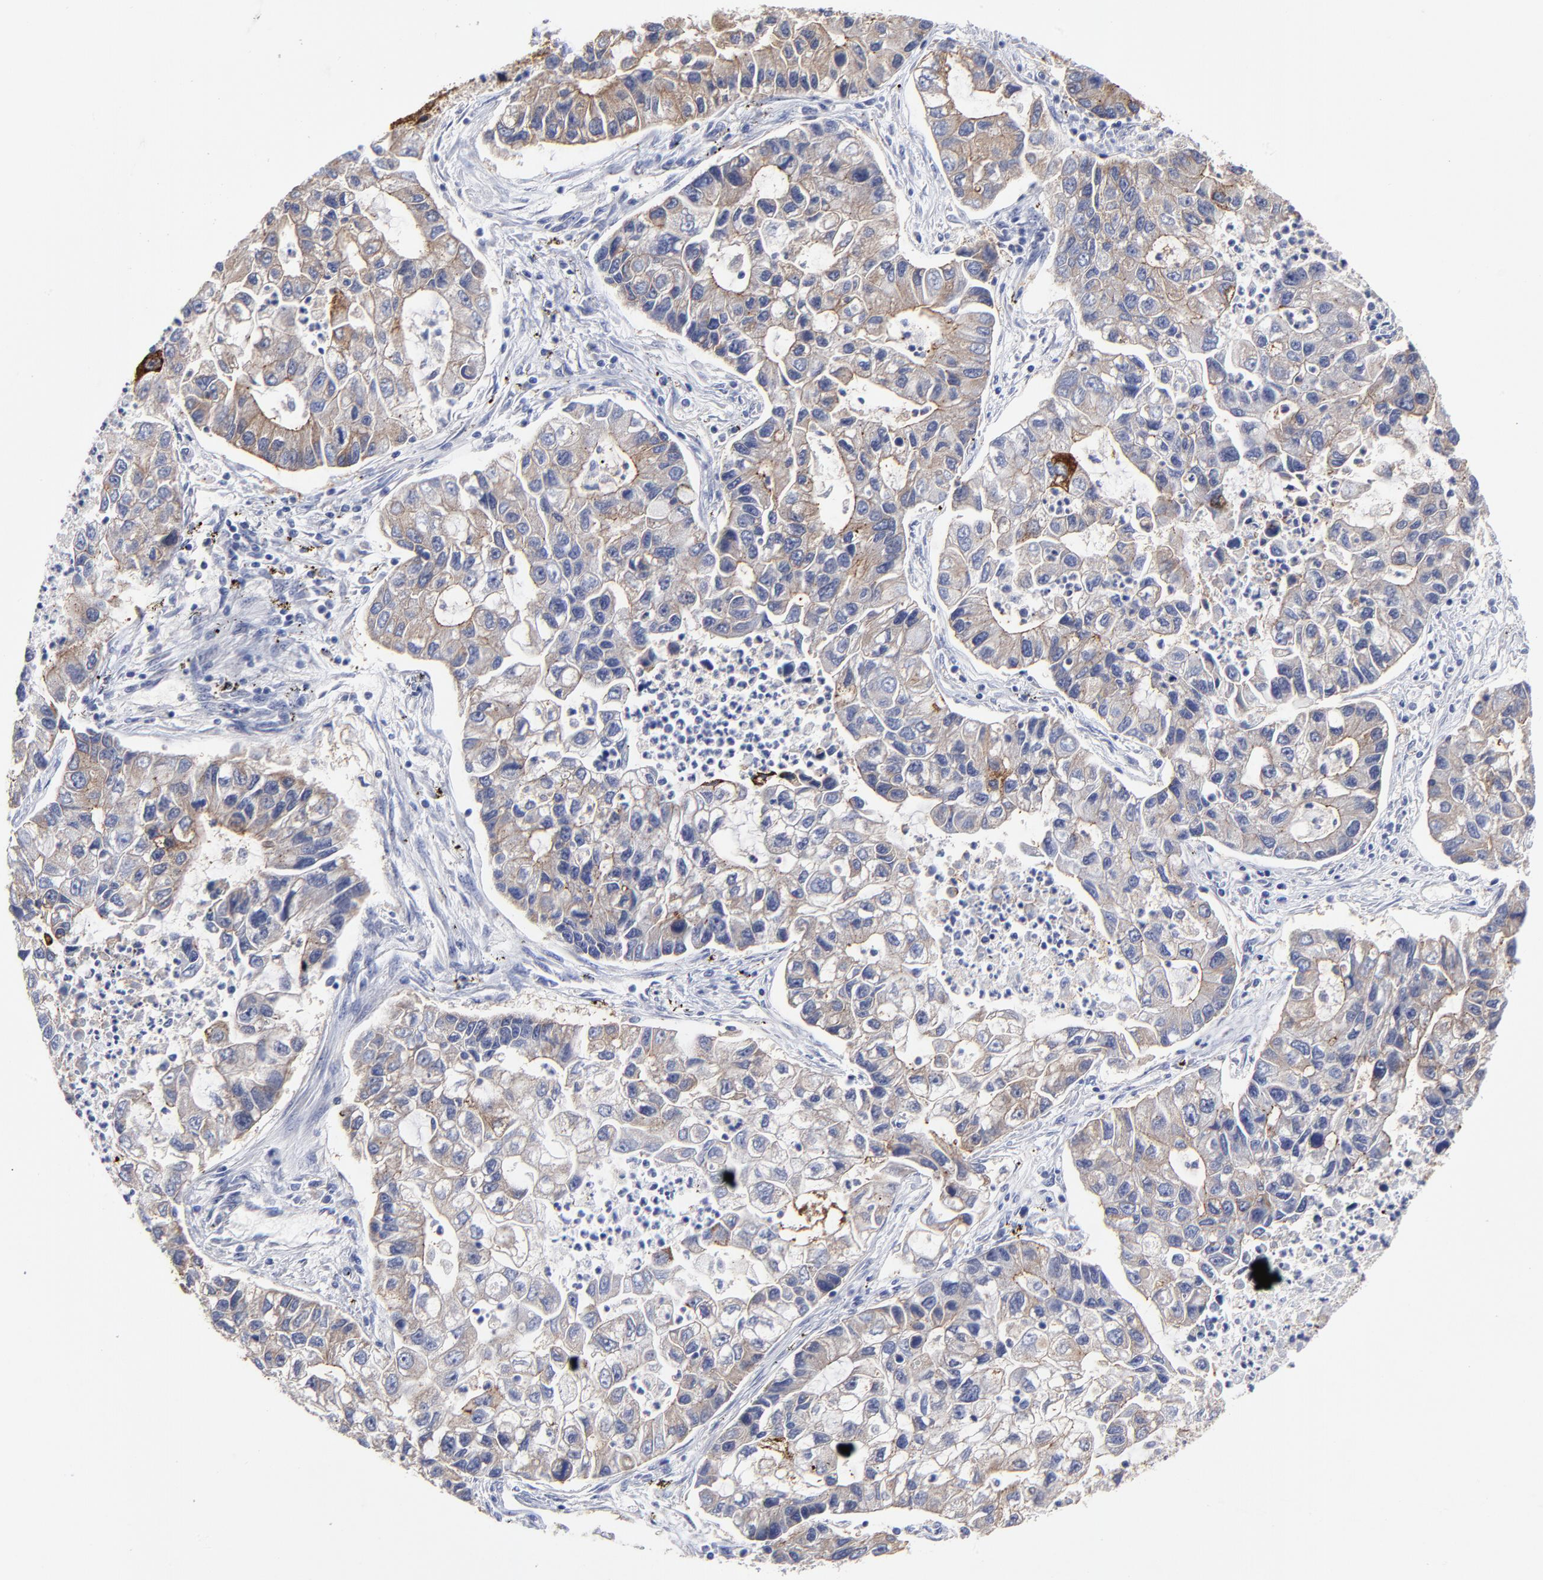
{"staining": {"intensity": "negative", "quantity": "none", "location": "none"}, "tissue": "lung cancer", "cell_type": "Tumor cells", "image_type": "cancer", "snomed": [{"axis": "morphology", "description": "Adenocarcinoma, NOS"}, {"axis": "topography", "description": "Lung"}], "caption": "Immunohistochemistry photomicrograph of human adenocarcinoma (lung) stained for a protein (brown), which shows no expression in tumor cells. (DAB (3,3'-diaminobenzidine) IHC with hematoxylin counter stain).", "gene": "CXADR", "patient": {"sex": "female", "age": 51}}